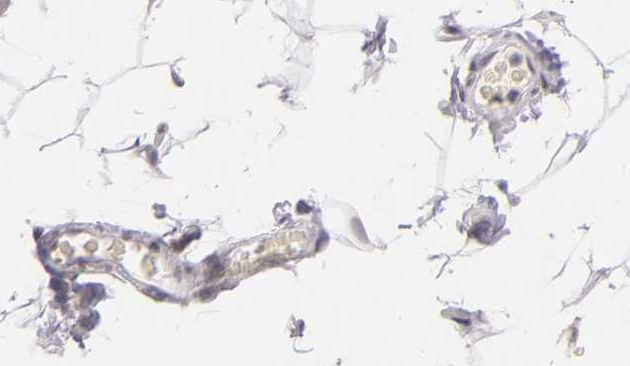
{"staining": {"intensity": "negative", "quantity": "none", "location": "none"}, "tissue": "adipose tissue", "cell_type": "Adipocytes", "image_type": "normal", "snomed": [{"axis": "morphology", "description": "Normal tissue, NOS"}, {"axis": "topography", "description": "Soft tissue"}], "caption": "IHC micrograph of benign adipose tissue: human adipose tissue stained with DAB (3,3'-diaminobenzidine) exhibits no significant protein positivity in adipocytes. Nuclei are stained in blue.", "gene": "CD40", "patient": {"sex": "male", "age": 26}}